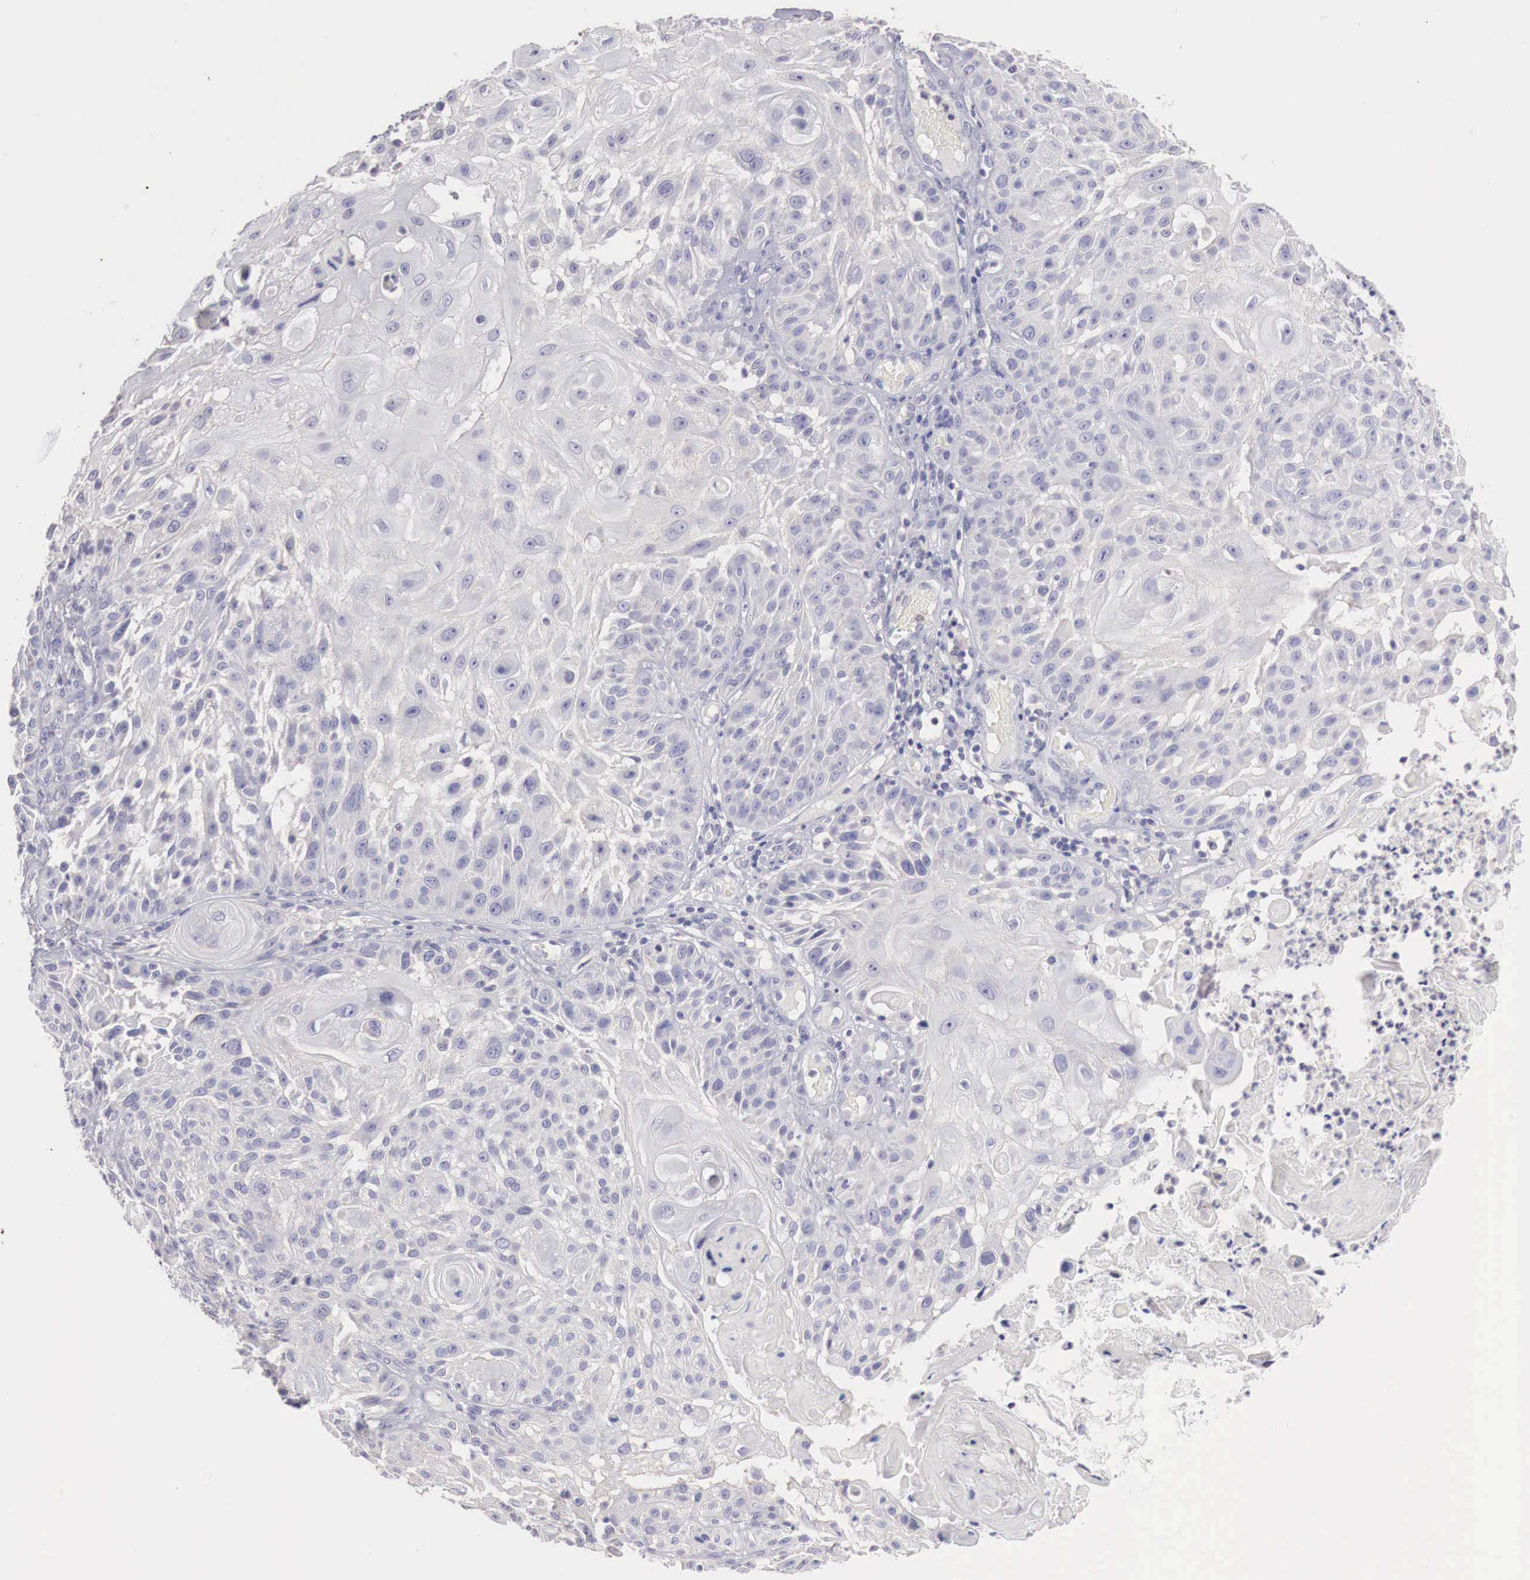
{"staining": {"intensity": "negative", "quantity": "none", "location": "none"}, "tissue": "skin cancer", "cell_type": "Tumor cells", "image_type": "cancer", "snomed": [{"axis": "morphology", "description": "Squamous cell carcinoma, NOS"}, {"axis": "topography", "description": "Skin"}], "caption": "An immunohistochemistry micrograph of skin squamous cell carcinoma is shown. There is no staining in tumor cells of skin squamous cell carcinoma.", "gene": "TRIM13", "patient": {"sex": "female", "age": 89}}